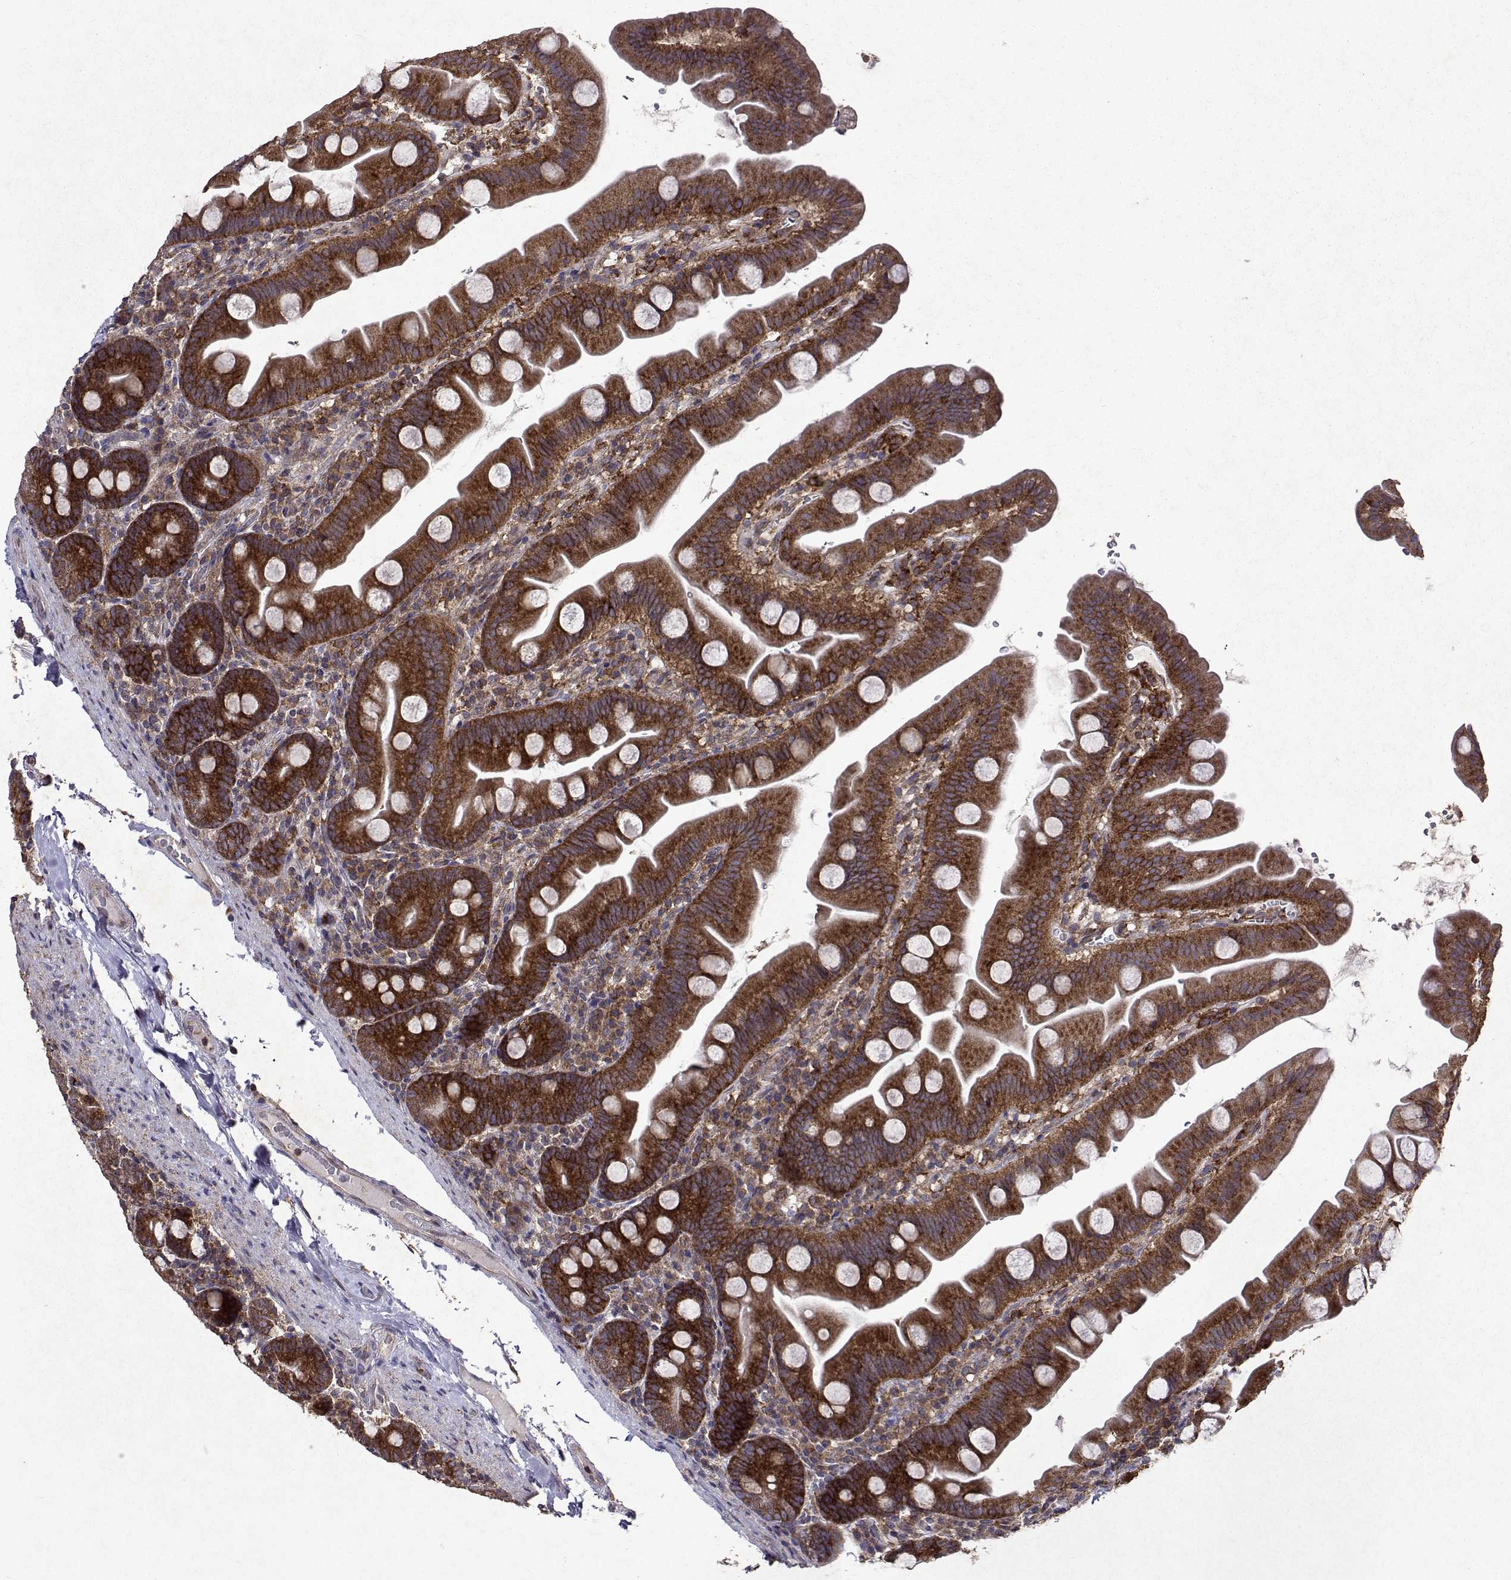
{"staining": {"intensity": "strong", "quantity": ">75%", "location": "cytoplasmic/membranous"}, "tissue": "small intestine", "cell_type": "Glandular cells", "image_type": "normal", "snomed": [{"axis": "morphology", "description": "Normal tissue, NOS"}, {"axis": "topography", "description": "Small intestine"}], "caption": "Immunohistochemical staining of normal human small intestine reveals strong cytoplasmic/membranous protein expression in about >75% of glandular cells. (brown staining indicates protein expression, while blue staining denotes nuclei).", "gene": "TARBP2", "patient": {"sex": "female", "age": 68}}